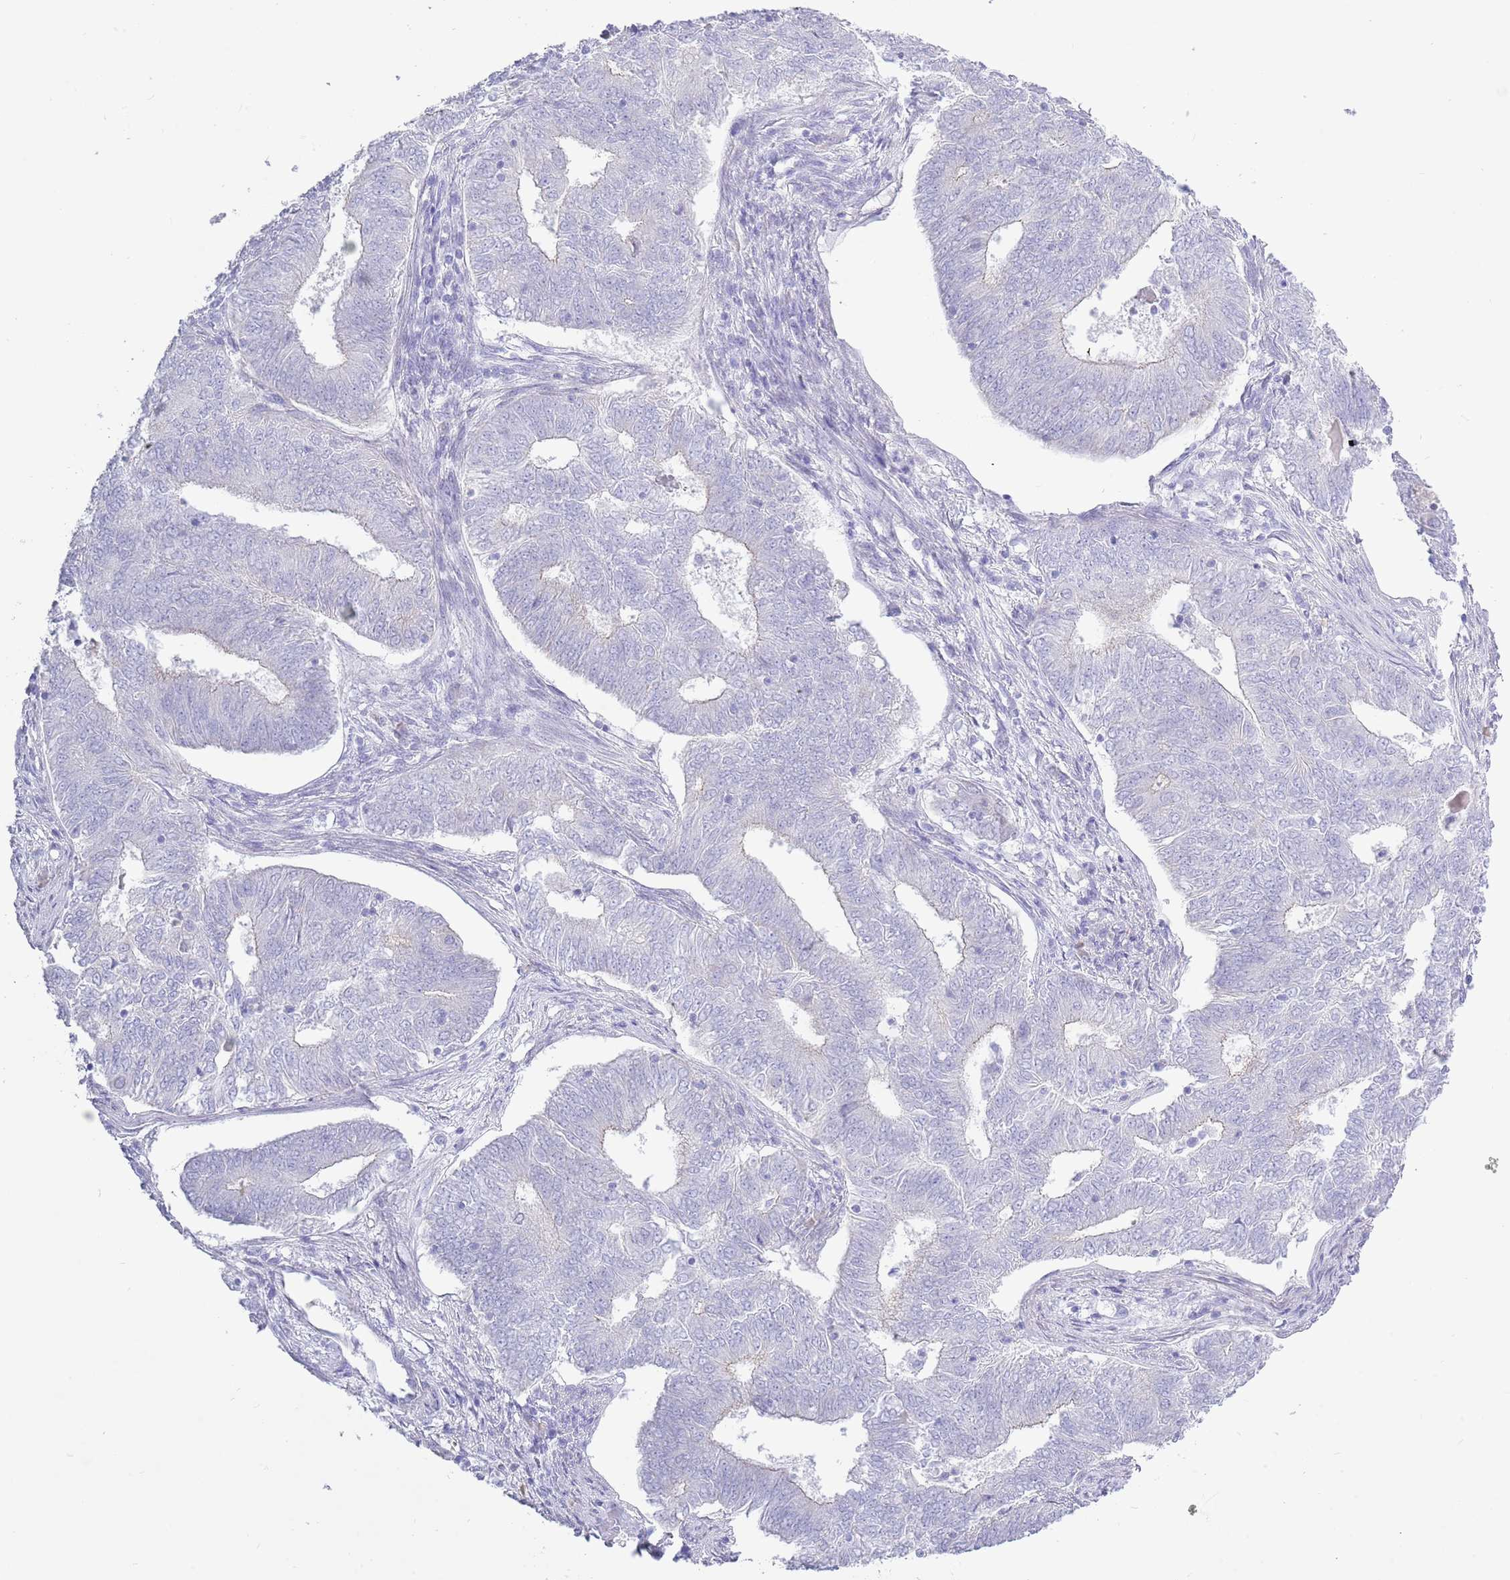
{"staining": {"intensity": "negative", "quantity": "none", "location": "none"}, "tissue": "endometrial cancer", "cell_type": "Tumor cells", "image_type": "cancer", "snomed": [{"axis": "morphology", "description": "Adenocarcinoma, NOS"}, {"axis": "topography", "description": "Endometrium"}], "caption": "Micrograph shows no significant protein expression in tumor cells of endometrial adenocarcinoma.", "gene": "ACR", "patient": {"sex": "female", "age": 62}}